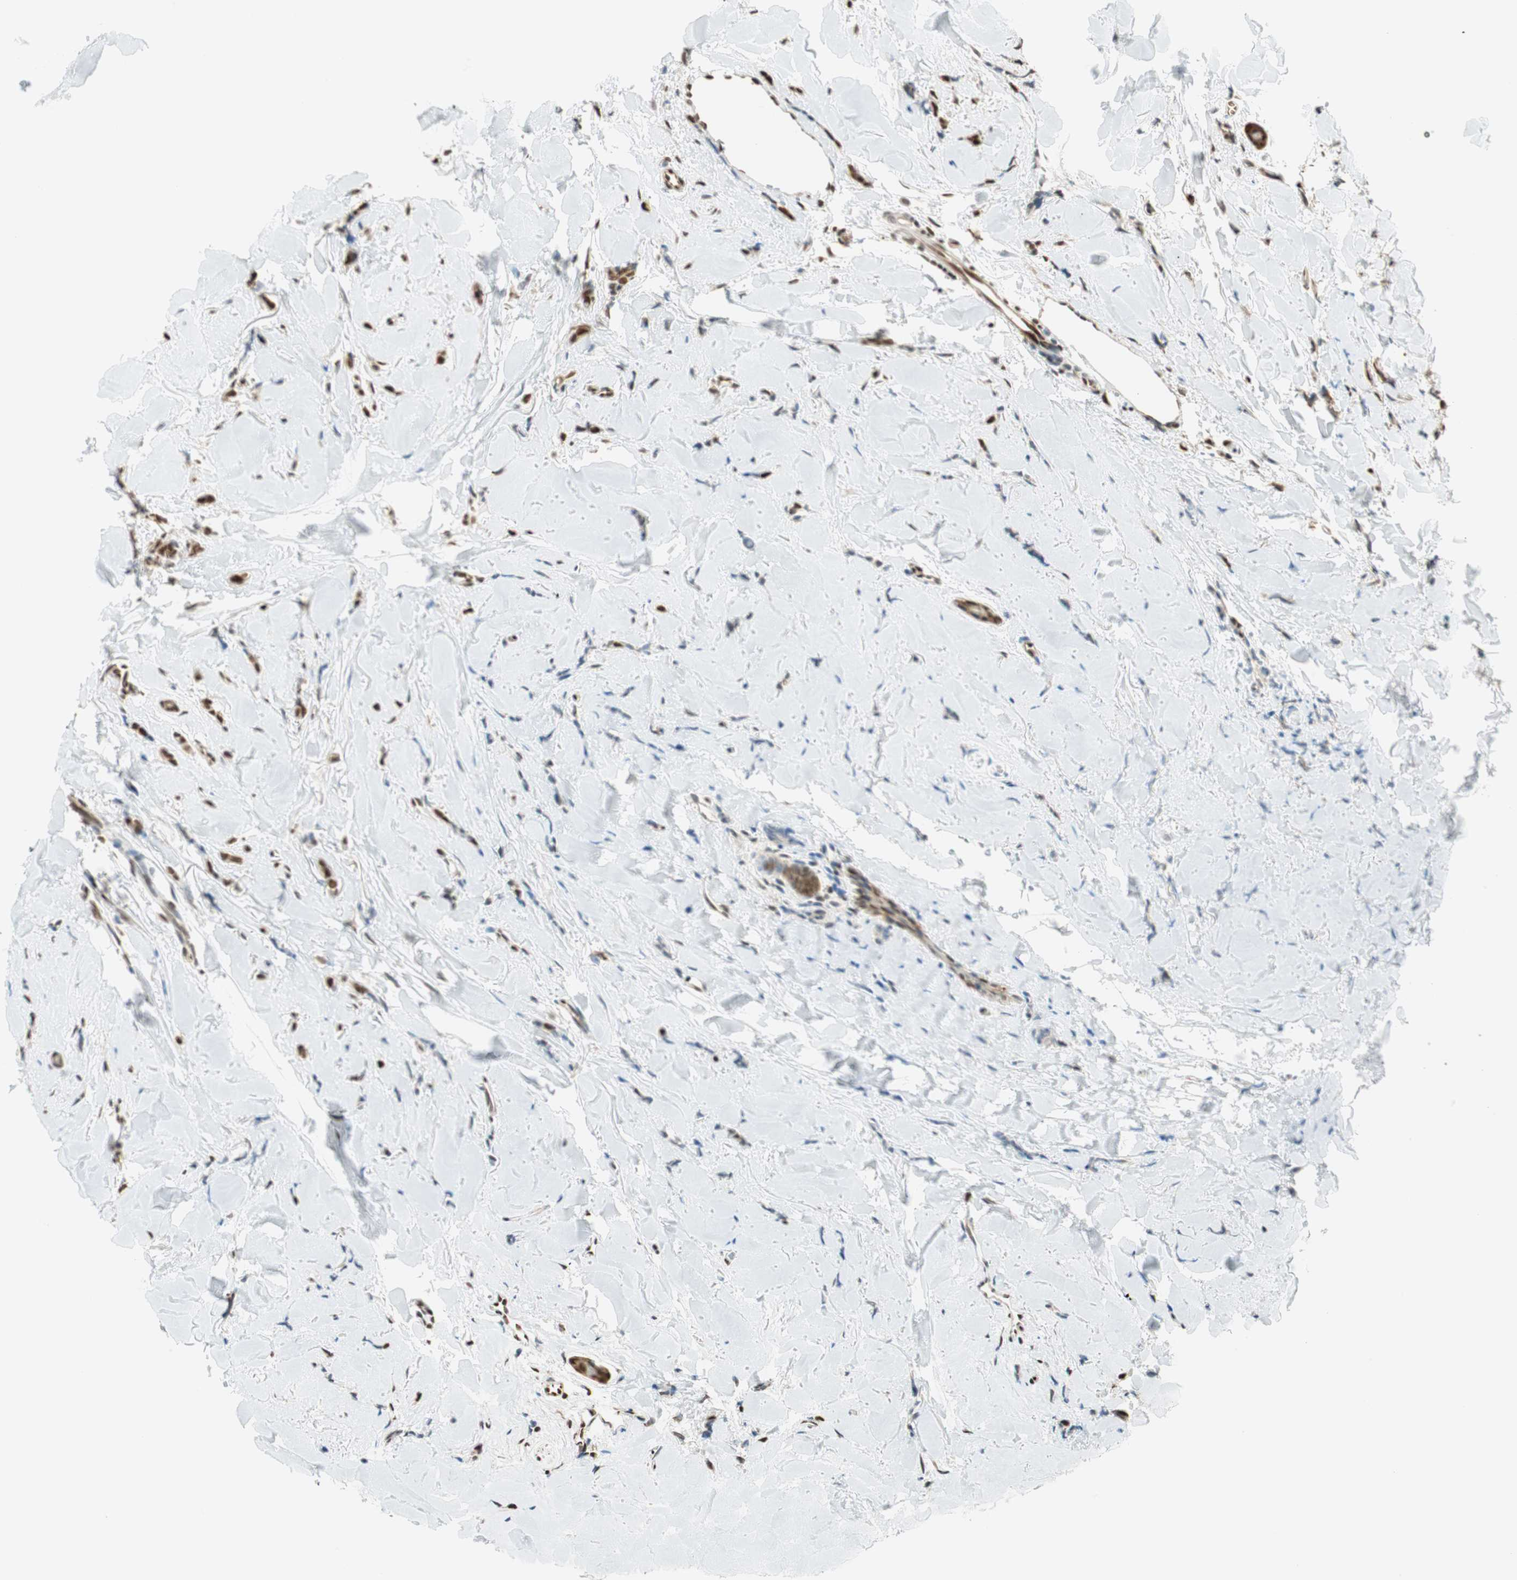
{"staining": {"intensity": "moderate", "quantity": ">75%", "location": "nuclear"}, "tissue": "breast cancer", "cell_type": "Tumor cells", "image_type": "cancer", "snomed": [{"axis": "morphology", "description": "Lobular carcinoma"}, {"axis": "topography", "description": "Skin"}, {"axis": "topography", "description": "Breast"}], "caption": "Tumor cells exhibit medium levels of moderate nuclear positivity in approximately >75% of cells in breast cancer (lobular carcinoma). The staining is performed using DAB (3,3'-diaminobenzidine) brown chromogen to label protein expression. The nuclei are counter-stained blue using hematoxylin.", "gene": "FANCG", "patient": {"sex": "female", "age": 46}}